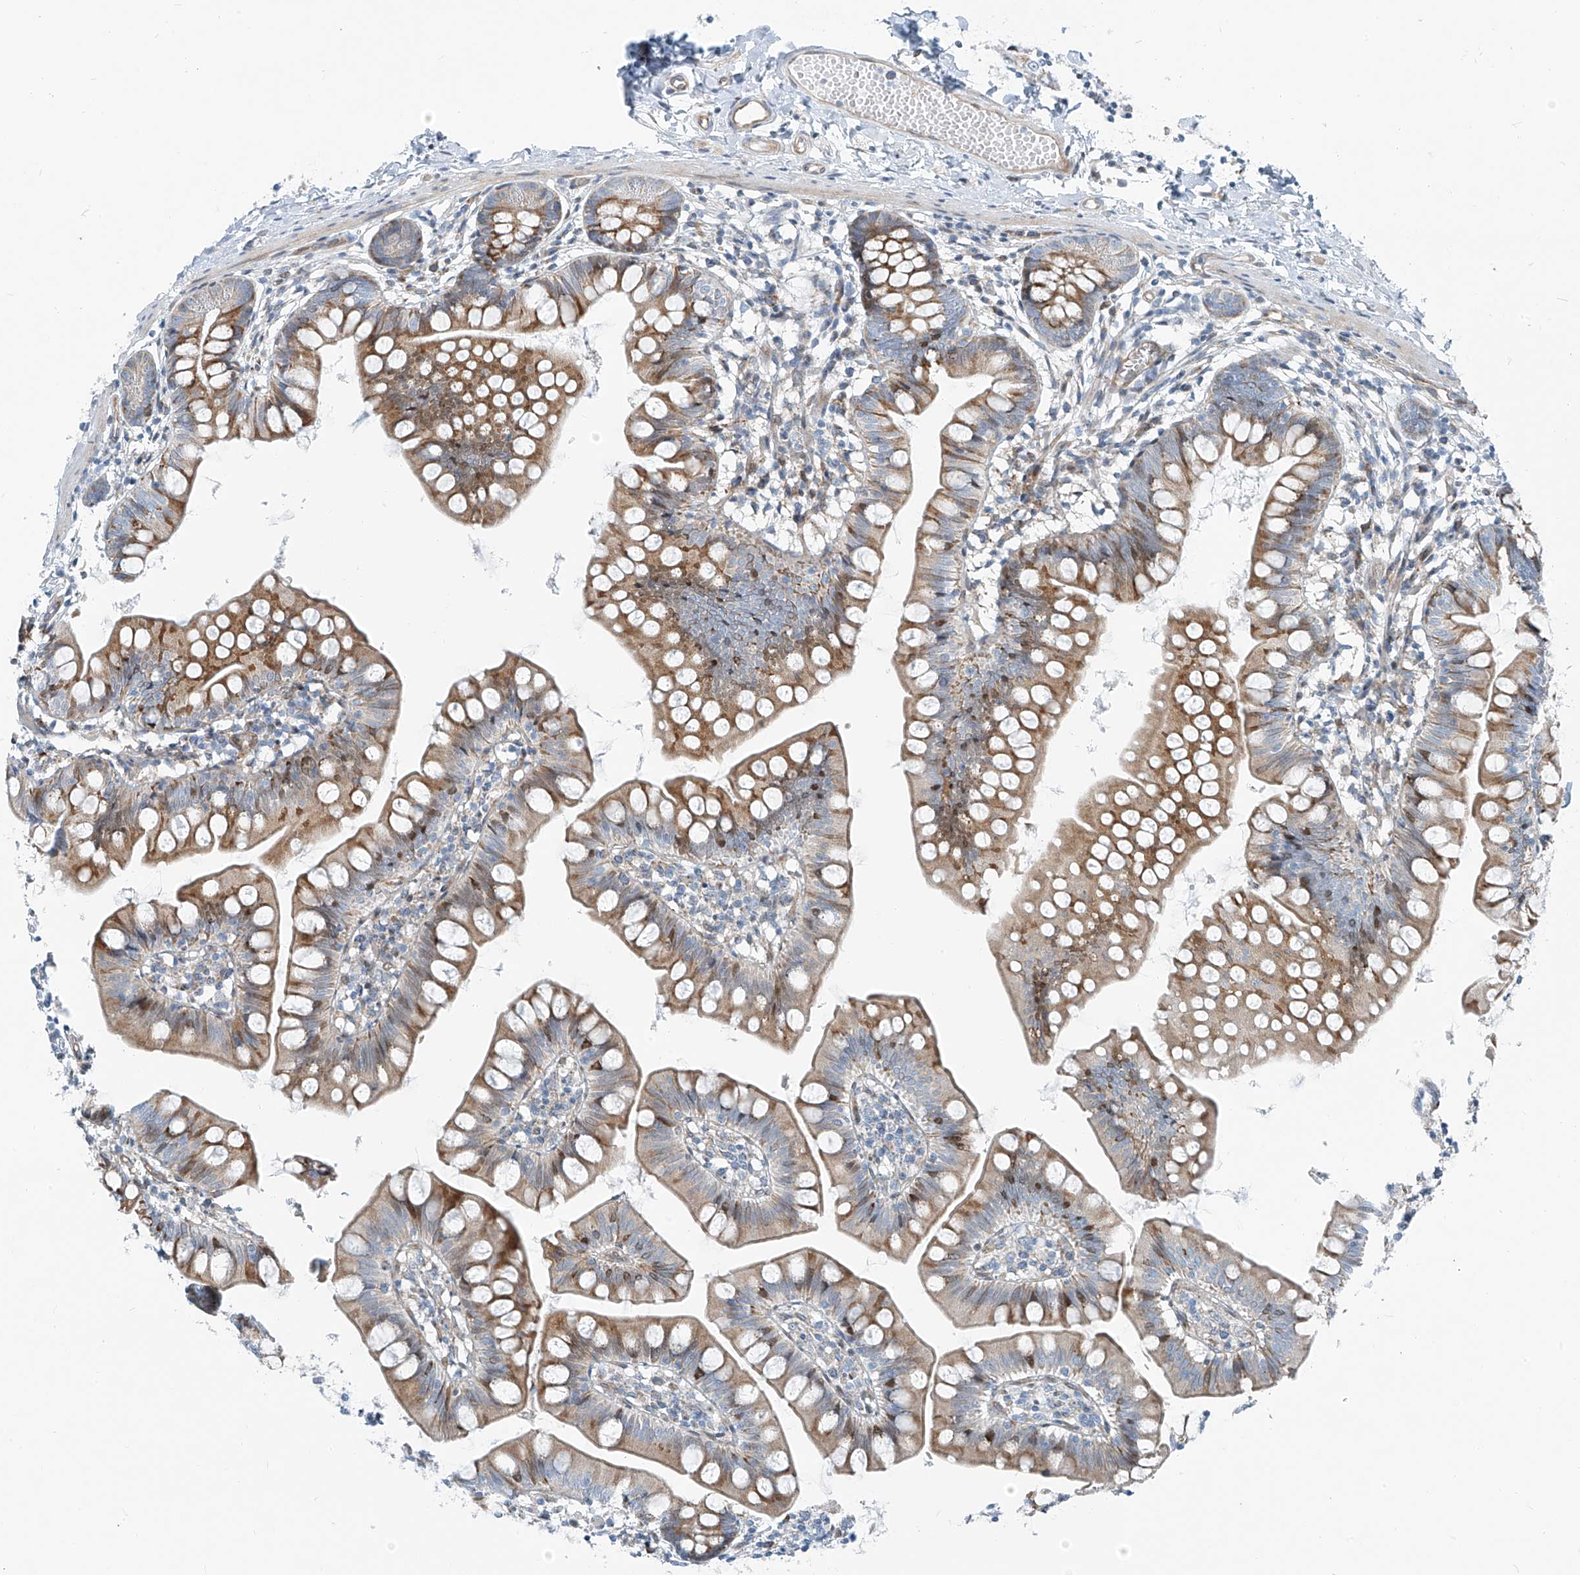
{"staining": {"intensity": "moderate", "quantity": ">75%", "location": "cytoplasmic/membranous"}, "tissue": "small intestine", "cell_type": "Glandular cells", "image_type": "normal", "snomed": [{"axis": "morphology", "description": "Normal tissue, NOS"}, {"axis": "topography", "description": "Small intestine"}], "caption": "A medium amount of moderate cytoplasmic/membranous staining is identified in approximately >75% of glandular cells in benign small intestine. (Stains: DAB (3,3'-diaminobenzidine) in brown, nuclei in blue, Microscopy: brightfield microscopy at high magnification).", "gene": "HIC2", "patient": {"sex": "male", "age": 7}}